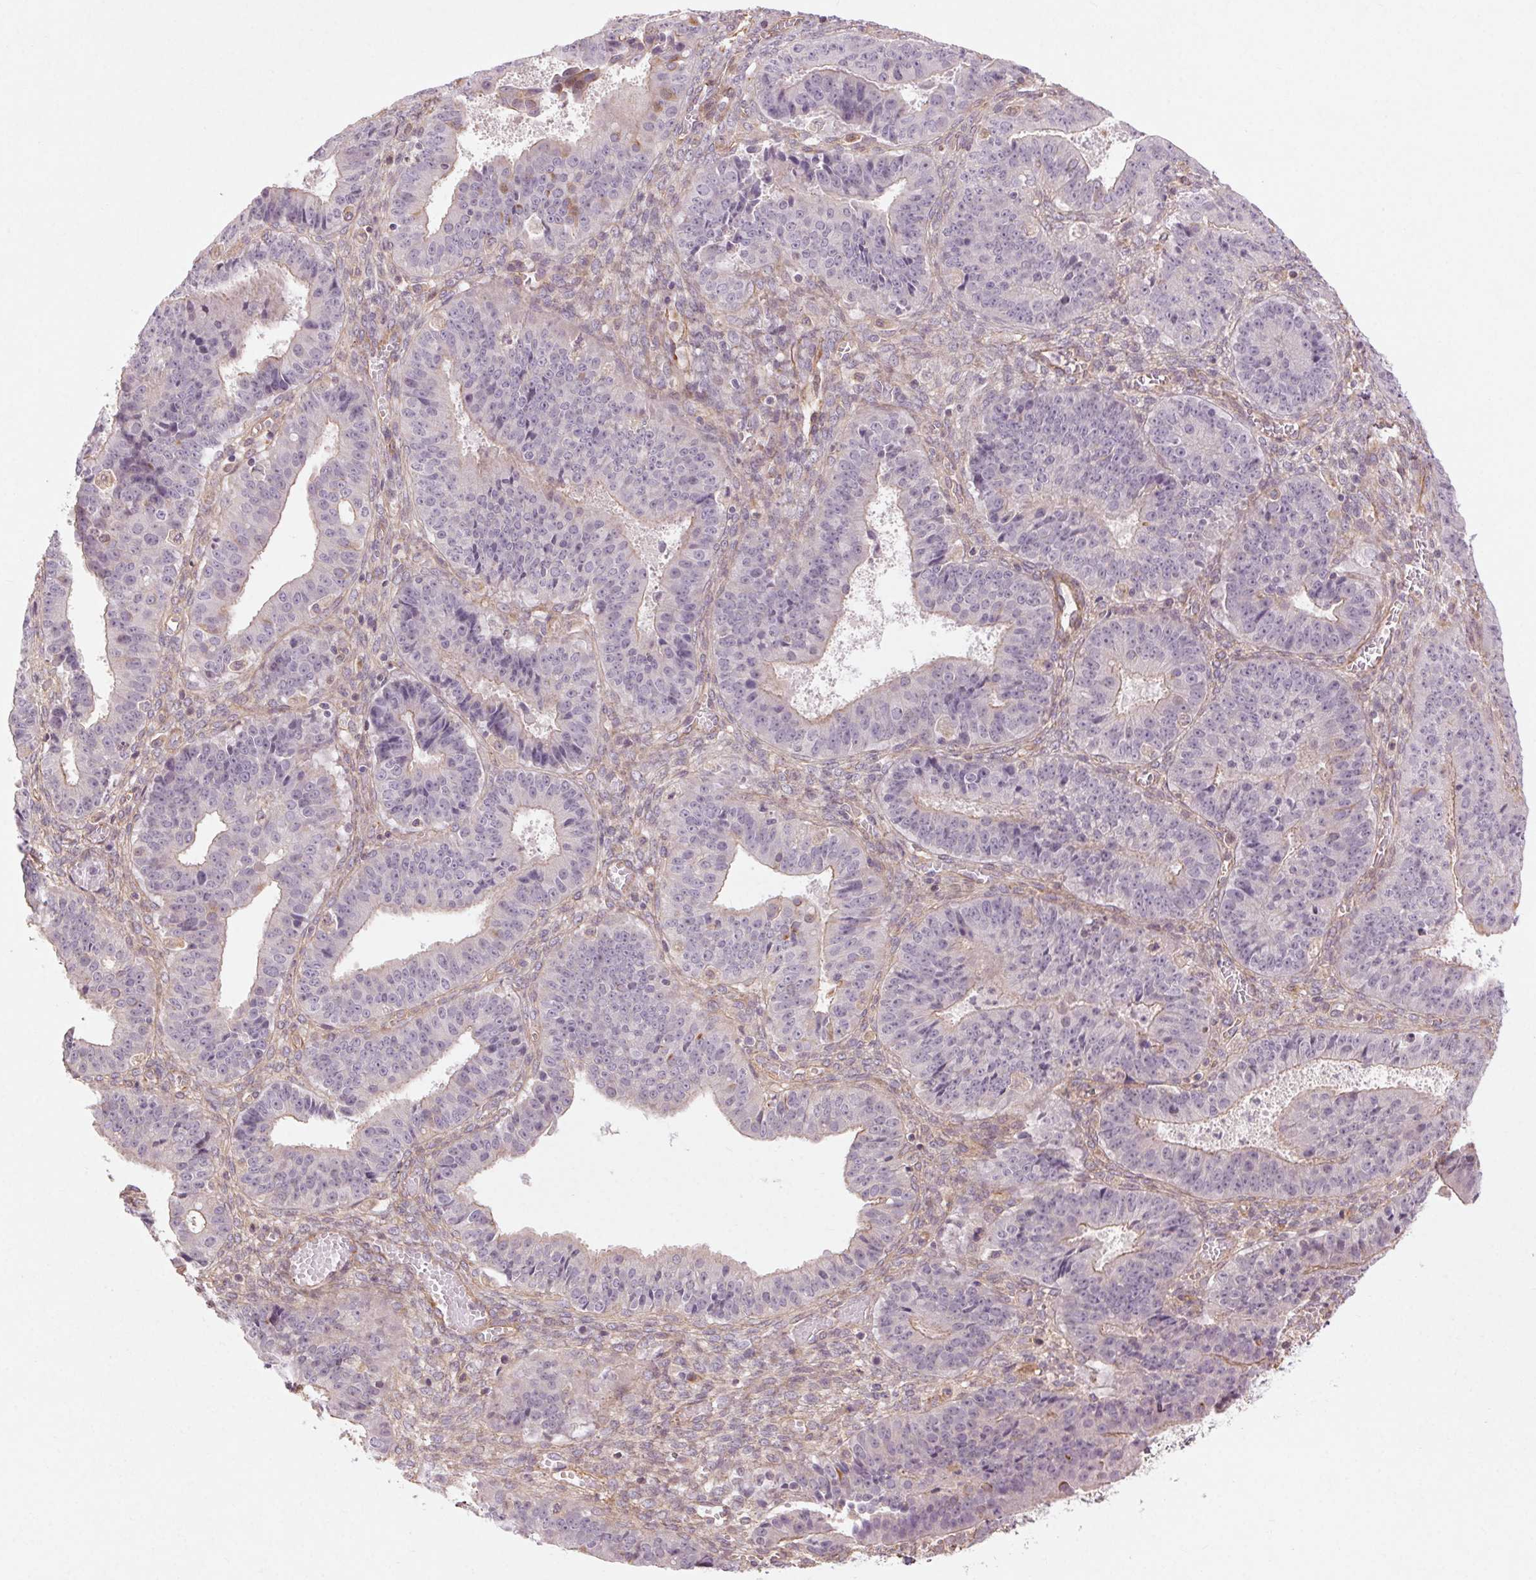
{"staining": {"intensity": "negative", "quantity": "none", "location": "none"}, "tissue": "ovarian cancer", "cell_type": "Tumor cells", "image_type": "cancer", "snomed": [{"axis": "morphology", "description": "Carcinoma, endometroid"}, {"axis": "topography", "description": "Ovary"}], "caption": "This is an IHC image of endometroid carcinoma (ovarian). There is no expression in tumor cells.", "gene": "CCSER1", "patient": {"sex": "female", "age": 42}}